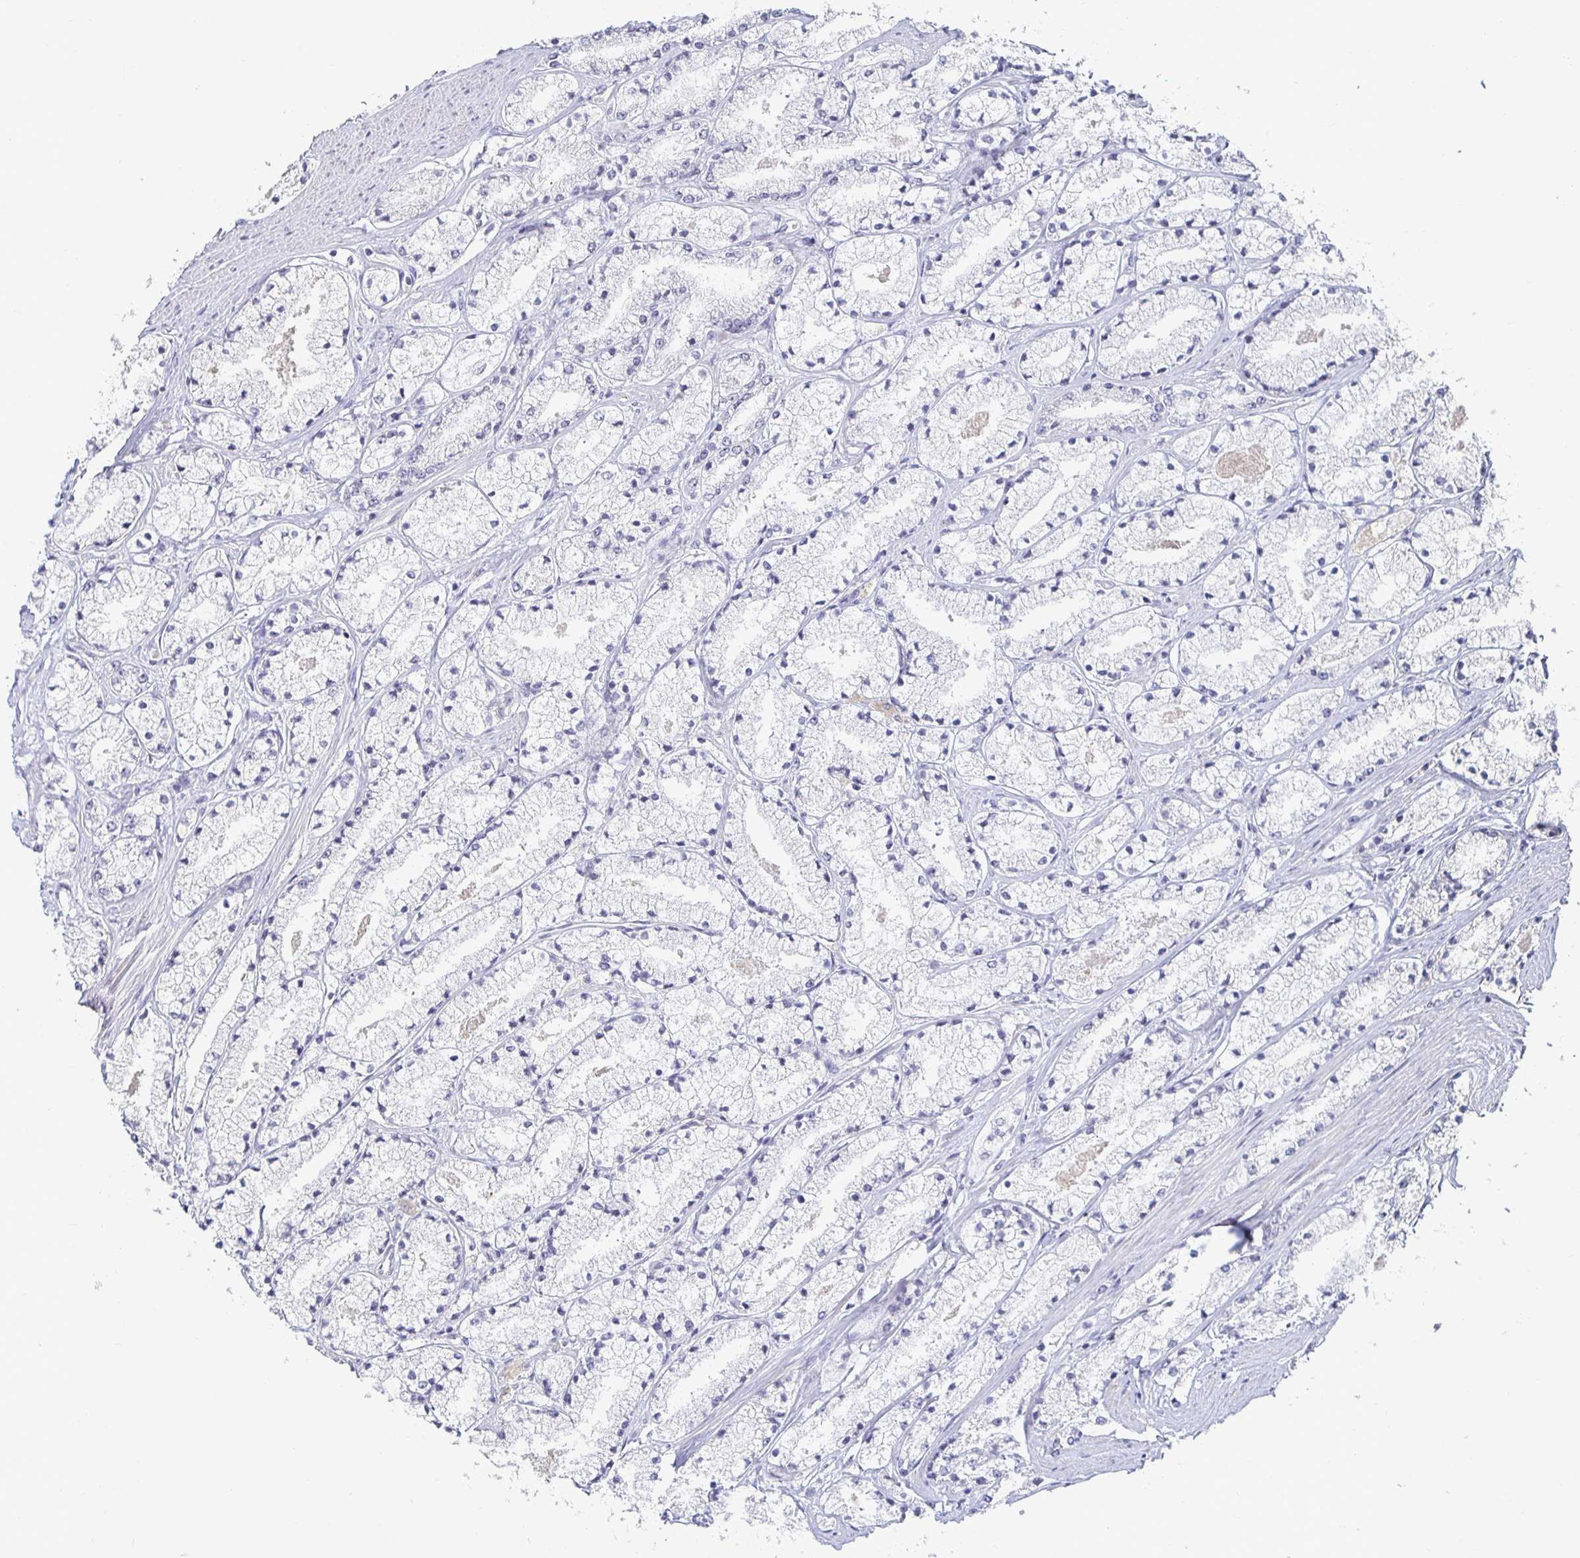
{"staining": {"intensity": "negative", "quantity": "none", "location": "none"}, "tissue": "prostate cancer", "cell_type": "Tumor cells", "image_type": "cancer", "snomed": [{"axis": "morphology", "description": "Adenocarcinoma, High grade"}, {"axis": "topography", "description": "Prostate"}], "caption": "Human prostate cancer stained for a protein using immunohistochemistry (IHC) exhibits no positivity in tumor cells.", "gene": "S100G", "patient": {"sex": "male", "age": 63}}